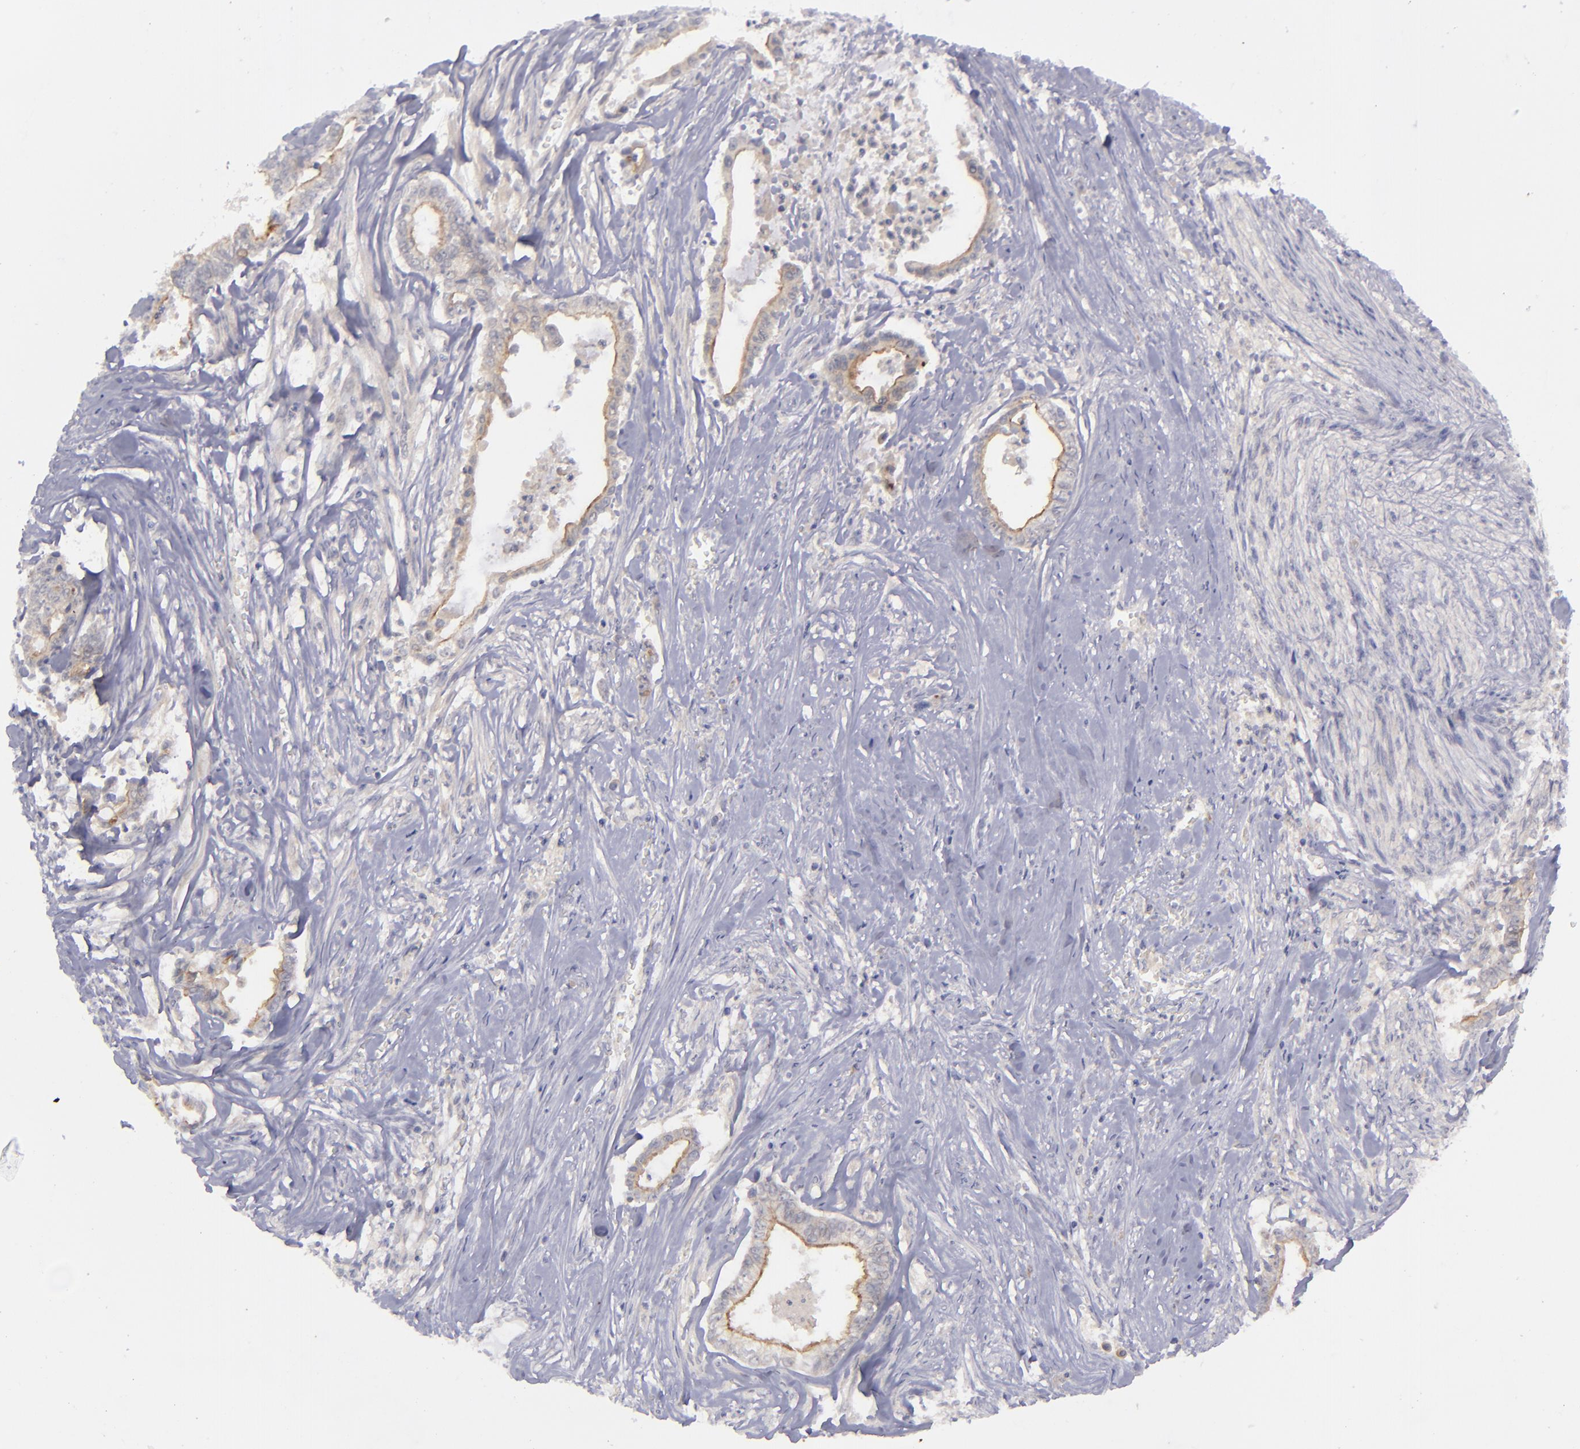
{"staining": {"intensity": "weak", "quantity": "25%-75%", "location": "cytoplasmic/membranous"}, "tissue": "liver cancer", "cell_type": "Tumor cells", "image_type": "cancer", "snomed": [{"axis": "morphology", "description": "Cholangiocarcinoma"}, {"axis": "topography", "description": "Liver"}], "caption": "Brown immunohistochemical staining in human cholangiocarcinoma (liver) displays weak cytoplasmic/membranous positivity in approximately 25%-75% of tumor cells. (brown staining indicates protein expression, while blue staining denotes nuclei).", "gene": "EVPL", "patient": {"sex": "male", "age": 57}}